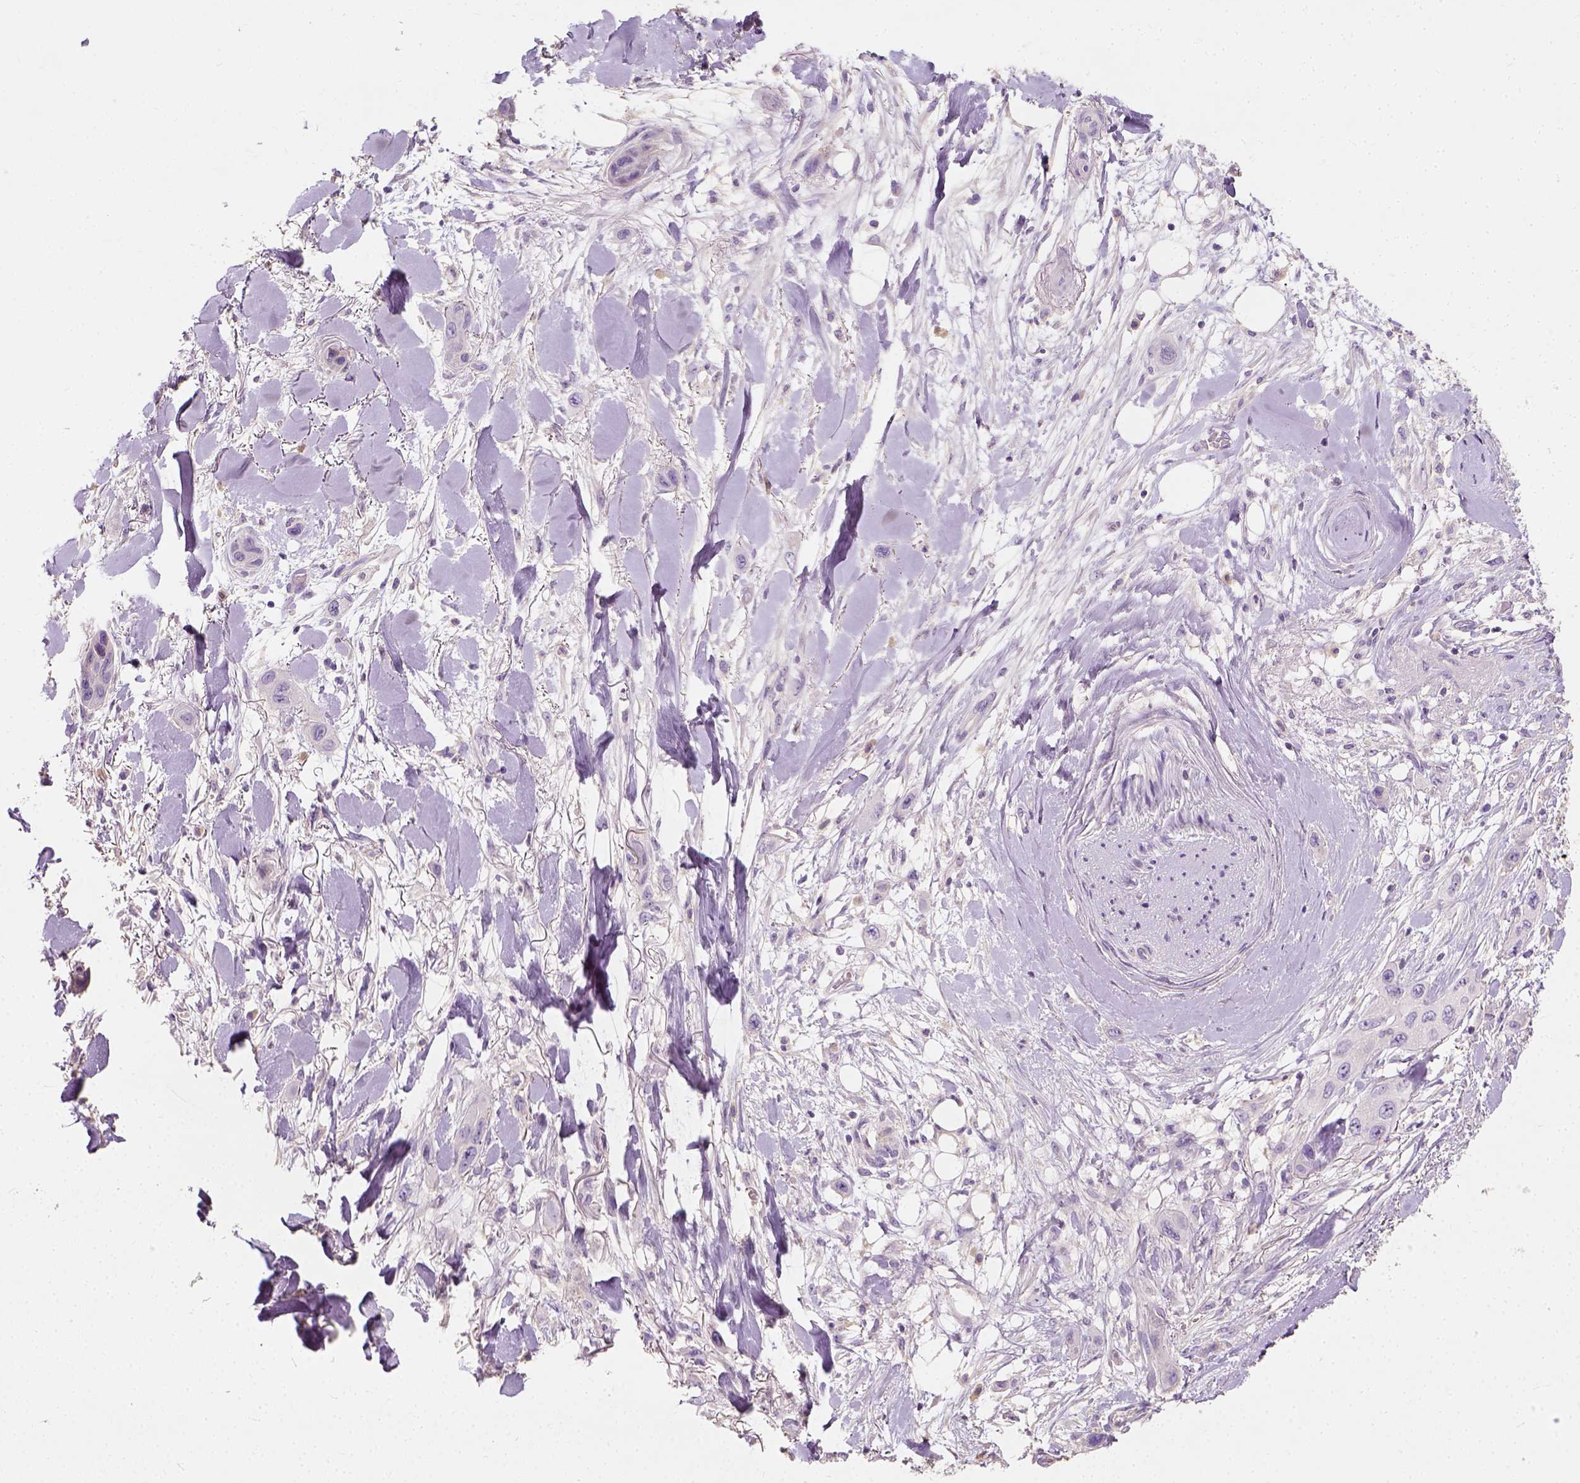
{"staining": {"intensity": "negative", "quantity": "none", "location": "none"}, "tissue": "skin cancer", "cell_type": "Tumor cells", "image_type": "cancer", "snomed": [{"axis": "morphology", "description": "Squamous cell carcinoma, NOS"}, {"axis": "topography", "description": "Skin"}], "caption": "Skin squamous cell carcinoma stained for a protein using immunohistochemistry displays no staining tumor cells.", "gene": "DHCR24", "patient": {"sex": "male", "age": 79}}